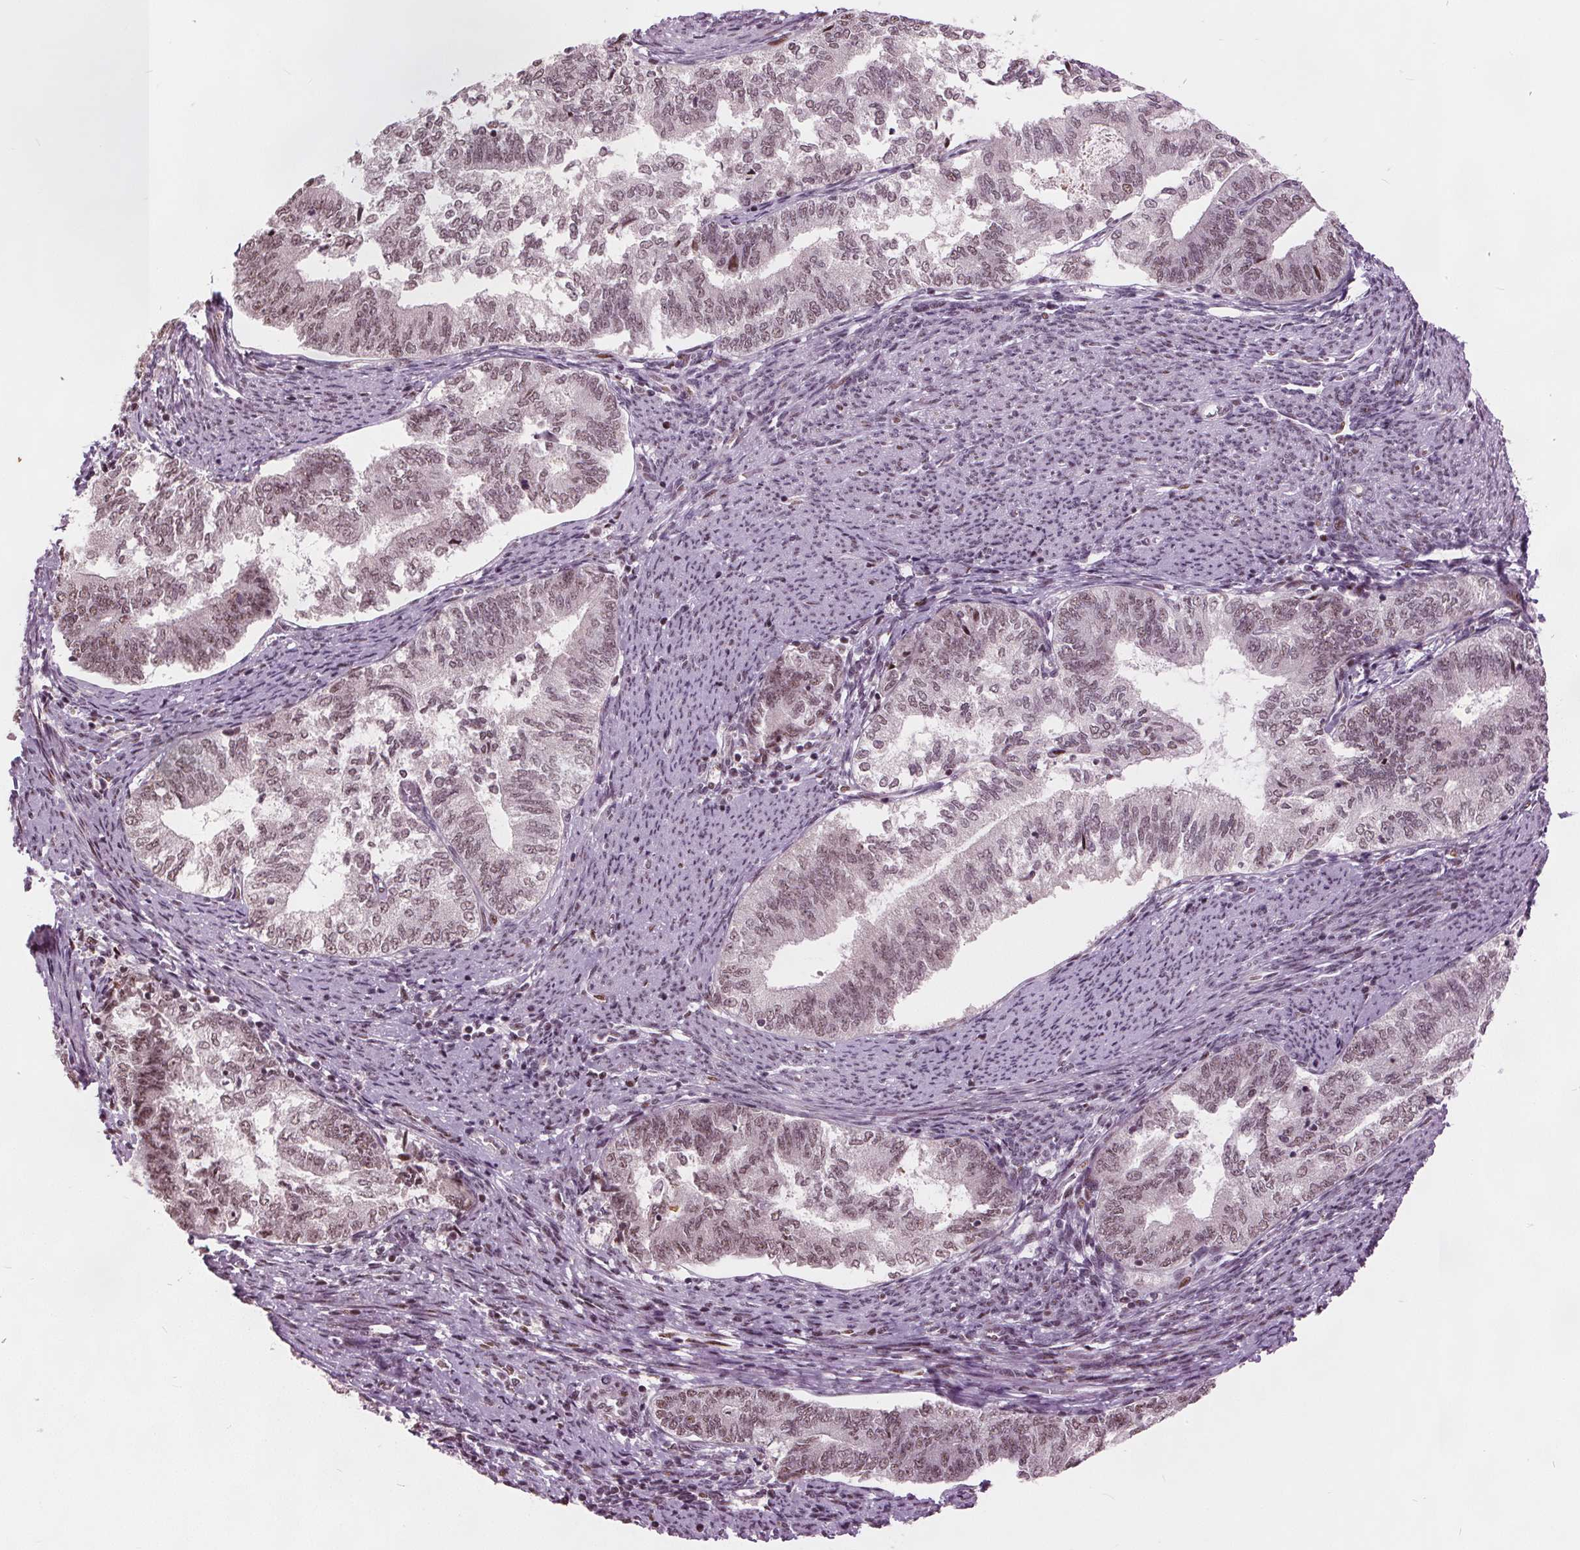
{"staining": {"intensity": "moderate", "quantity": ">75%", "location": "nuclear"}, "tissue": "endometrial cancer", "cell_type": "Tumor cells", "image_type": "cancer", "snomed": [{"axis": "morphology", "description": "Adenocarcinoma, NOS"}, {"axis": "topography", "description": "Endometrium"}], "caption": "Immunohistochemistry (IHC) photomicrograph of human endometrial cancer stained for a protein (brown), which shows medium levels of moderate nuclear staining in approximately >75% of tumor cells.", "gene": "TTC34", "patient": {"sex": "female", "age": 65}}